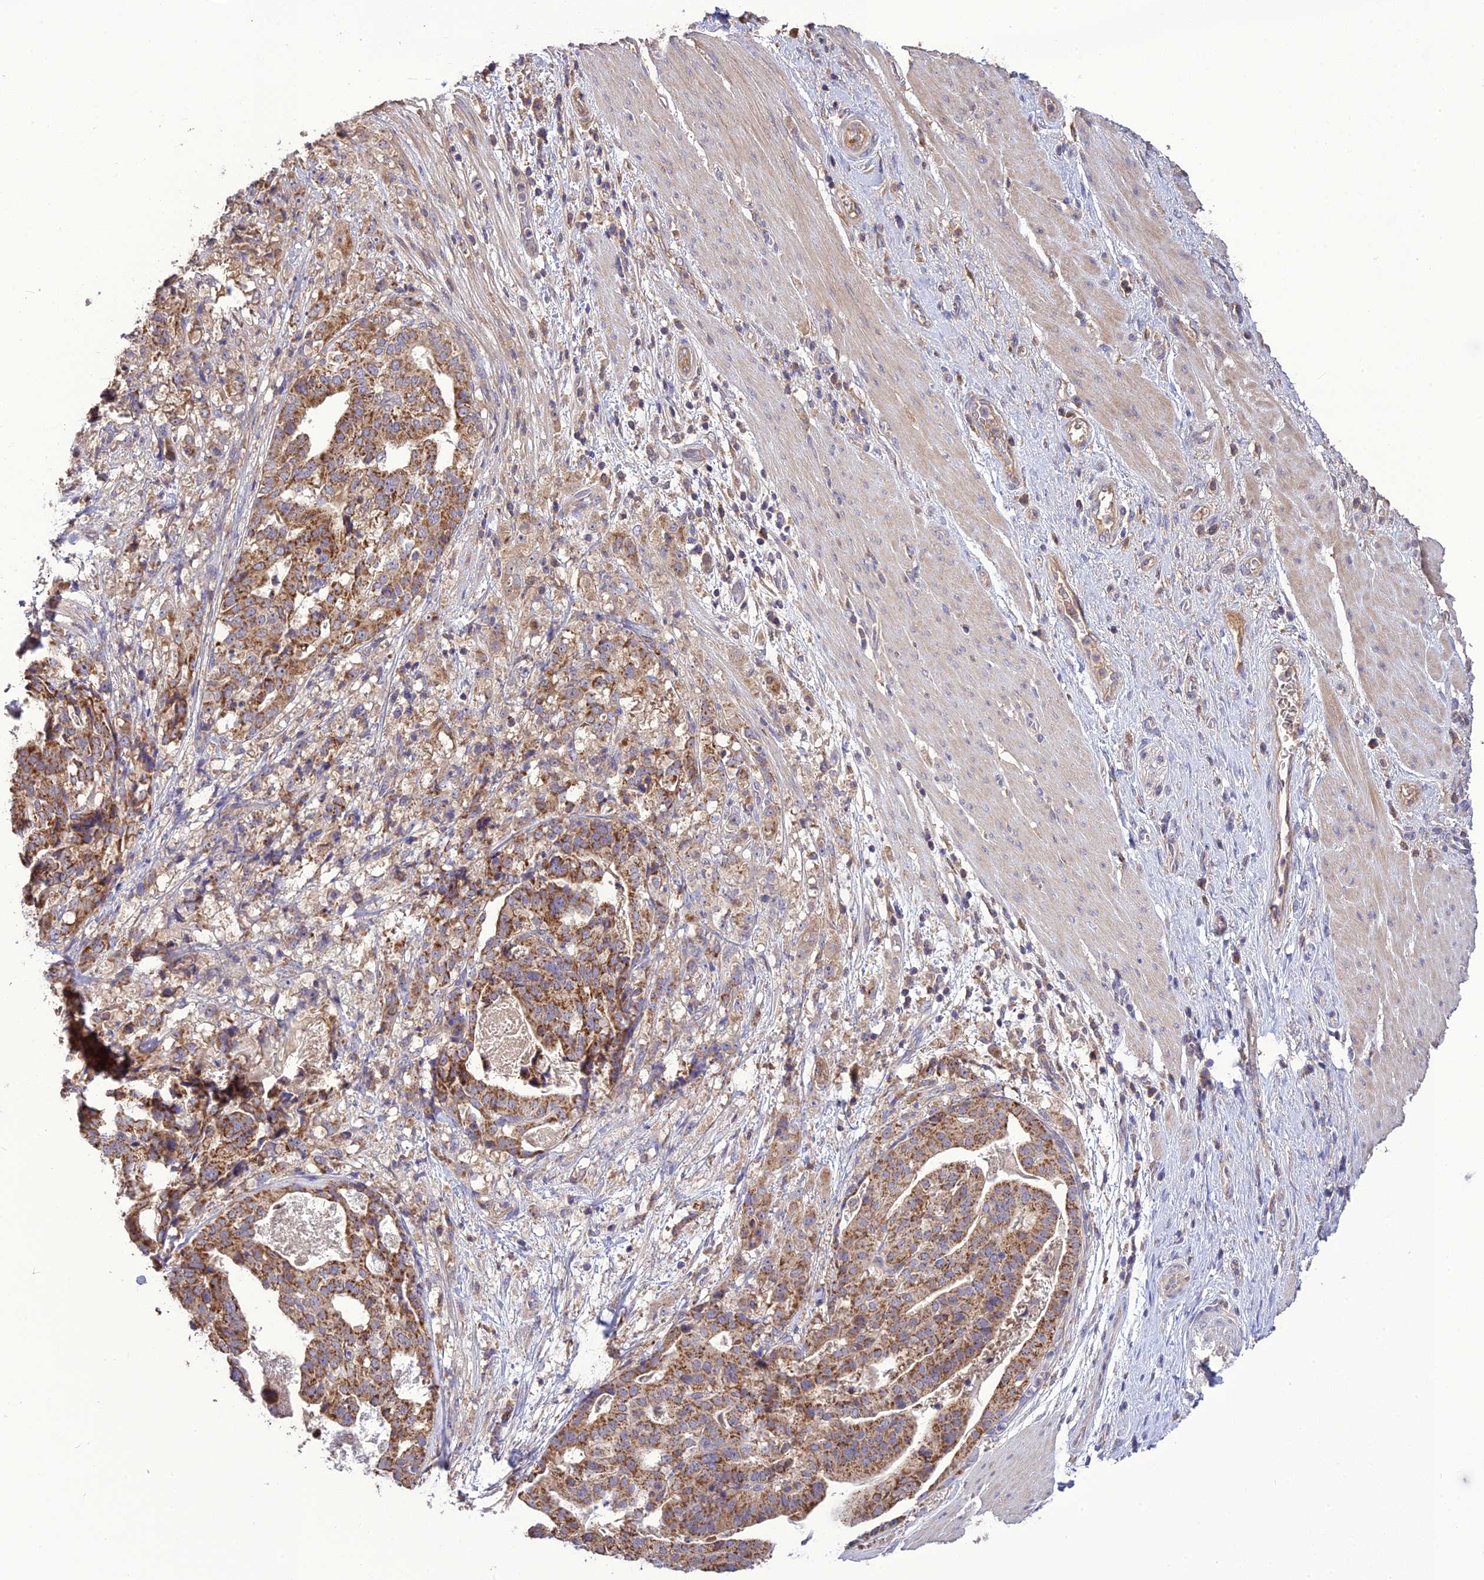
{"staining": {"intensity": "moderate", "quantity": ">75%", "location": "cytoplasmic/membranous"}, "tissue": "stomach cancer", "cell_type": "Tumor cells", "image_type": "cancer", "snomed": [{"axis": "morphology", "description": "Adenocarcinoma, NOS"}, {"axis": "topography", "description": "Stomach"}], "caption": "Stomach cancer (adenocarcinoma) stained for a protein reveals moderate cytoplasmic/membranous positivity in tumor cells. Using DAB (3,3'-diaminobenzidine) (brown) and hematoxylin (blue) stains, captured at high magnification using brightfield microscopy.", "gene": "NUDT8", "patient": {"sex": "male", "age": 48}}